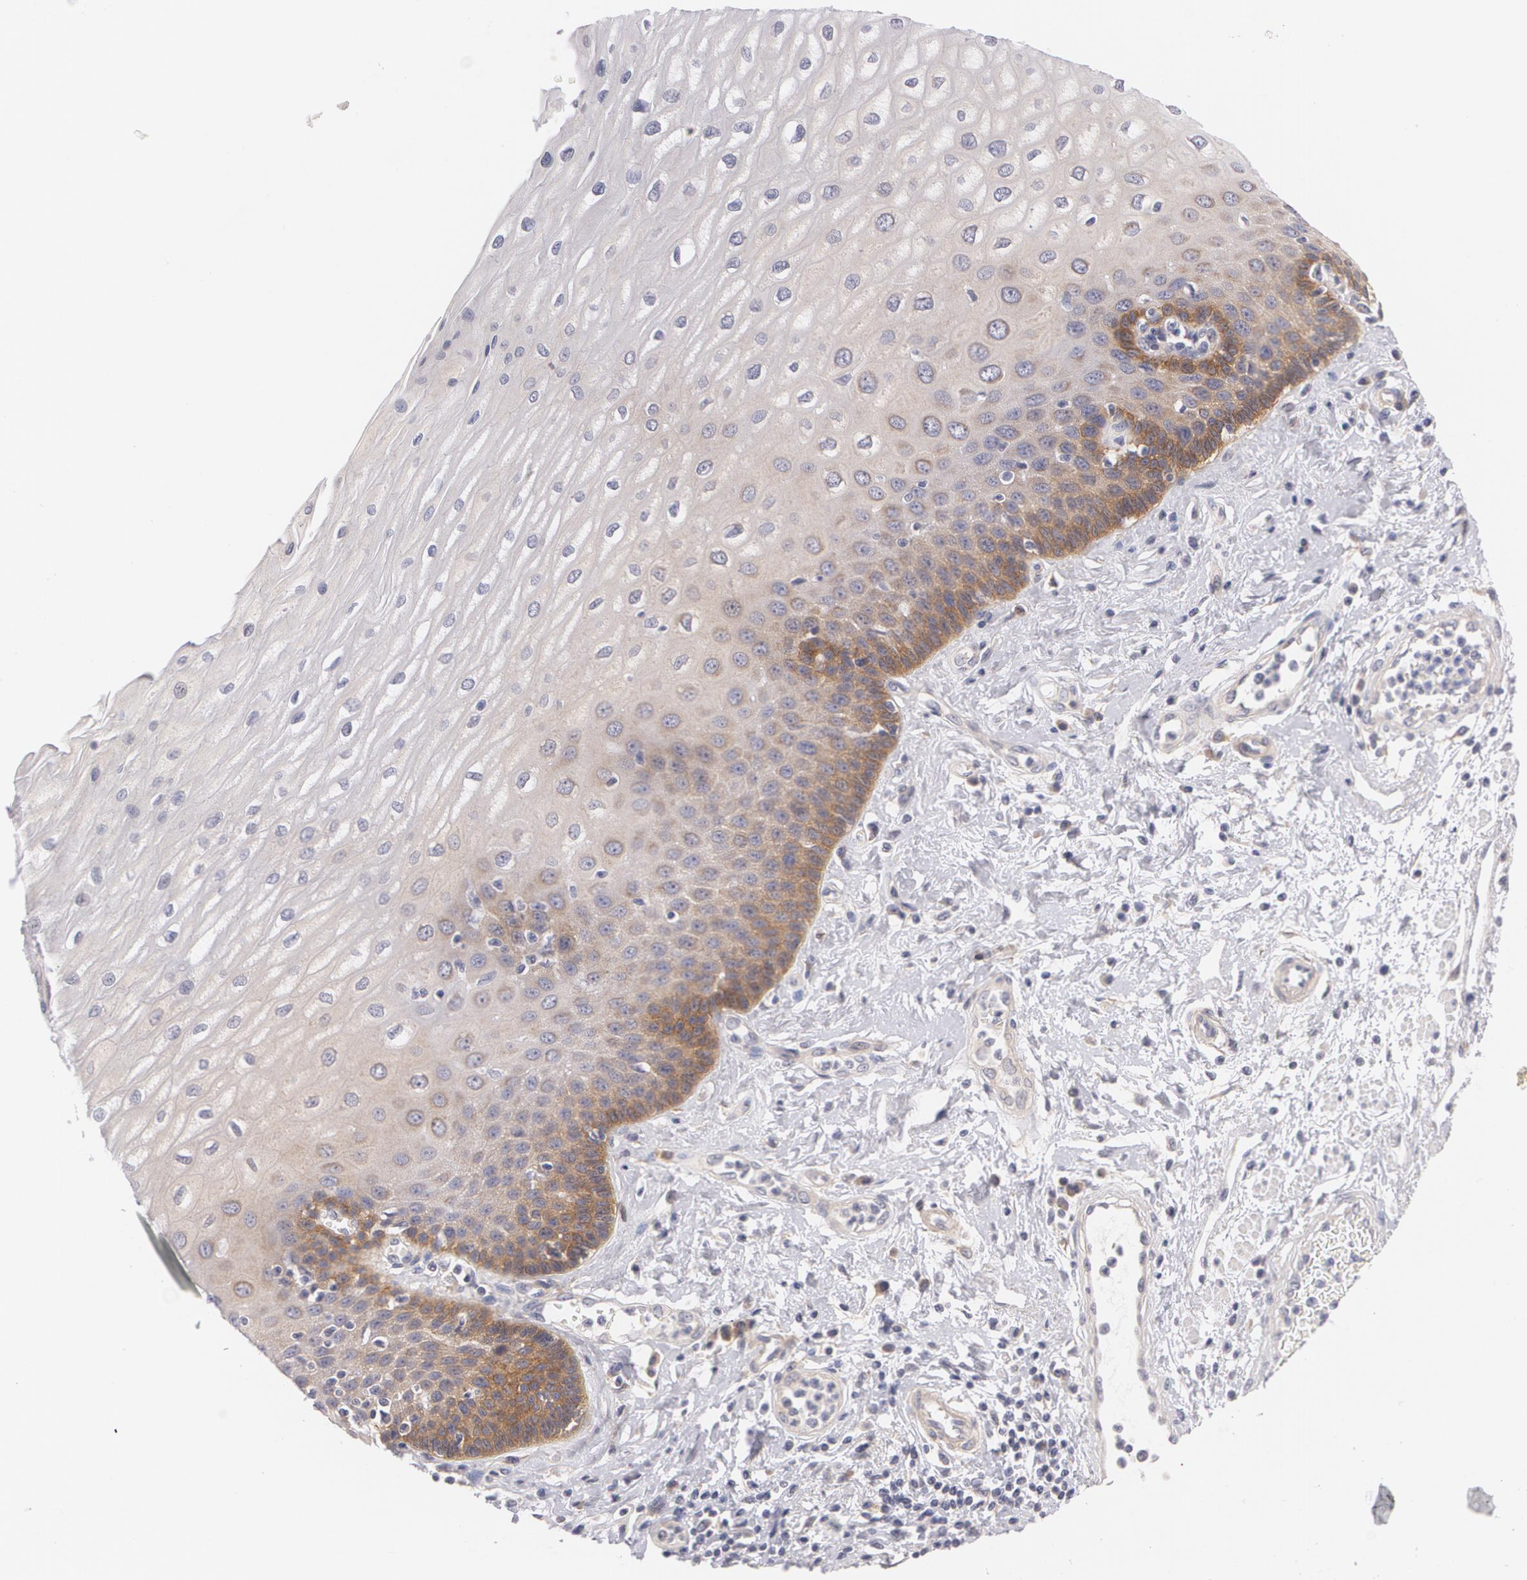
{"staining": {"intensity": "moderate", "quantity": "<25%", "location": "cytoplasmic/membranous"}, "tissue": "esophagus", "cell_type": "Squamous epithelial cells", "image_type": "normal", "snomed": [{"axis": "morphology", "description": "Normal tissue, NOS"}, {"axis": "topography", "description": "Esophagus"}], "caption": "Squamous epithelial cells demonstrate moderate cytoplasmic/membranous expression in approximately <25% of cells in unremarkable esophagus.", "gene": "CASK", "patient": {"sex": "male", "age": 62}}